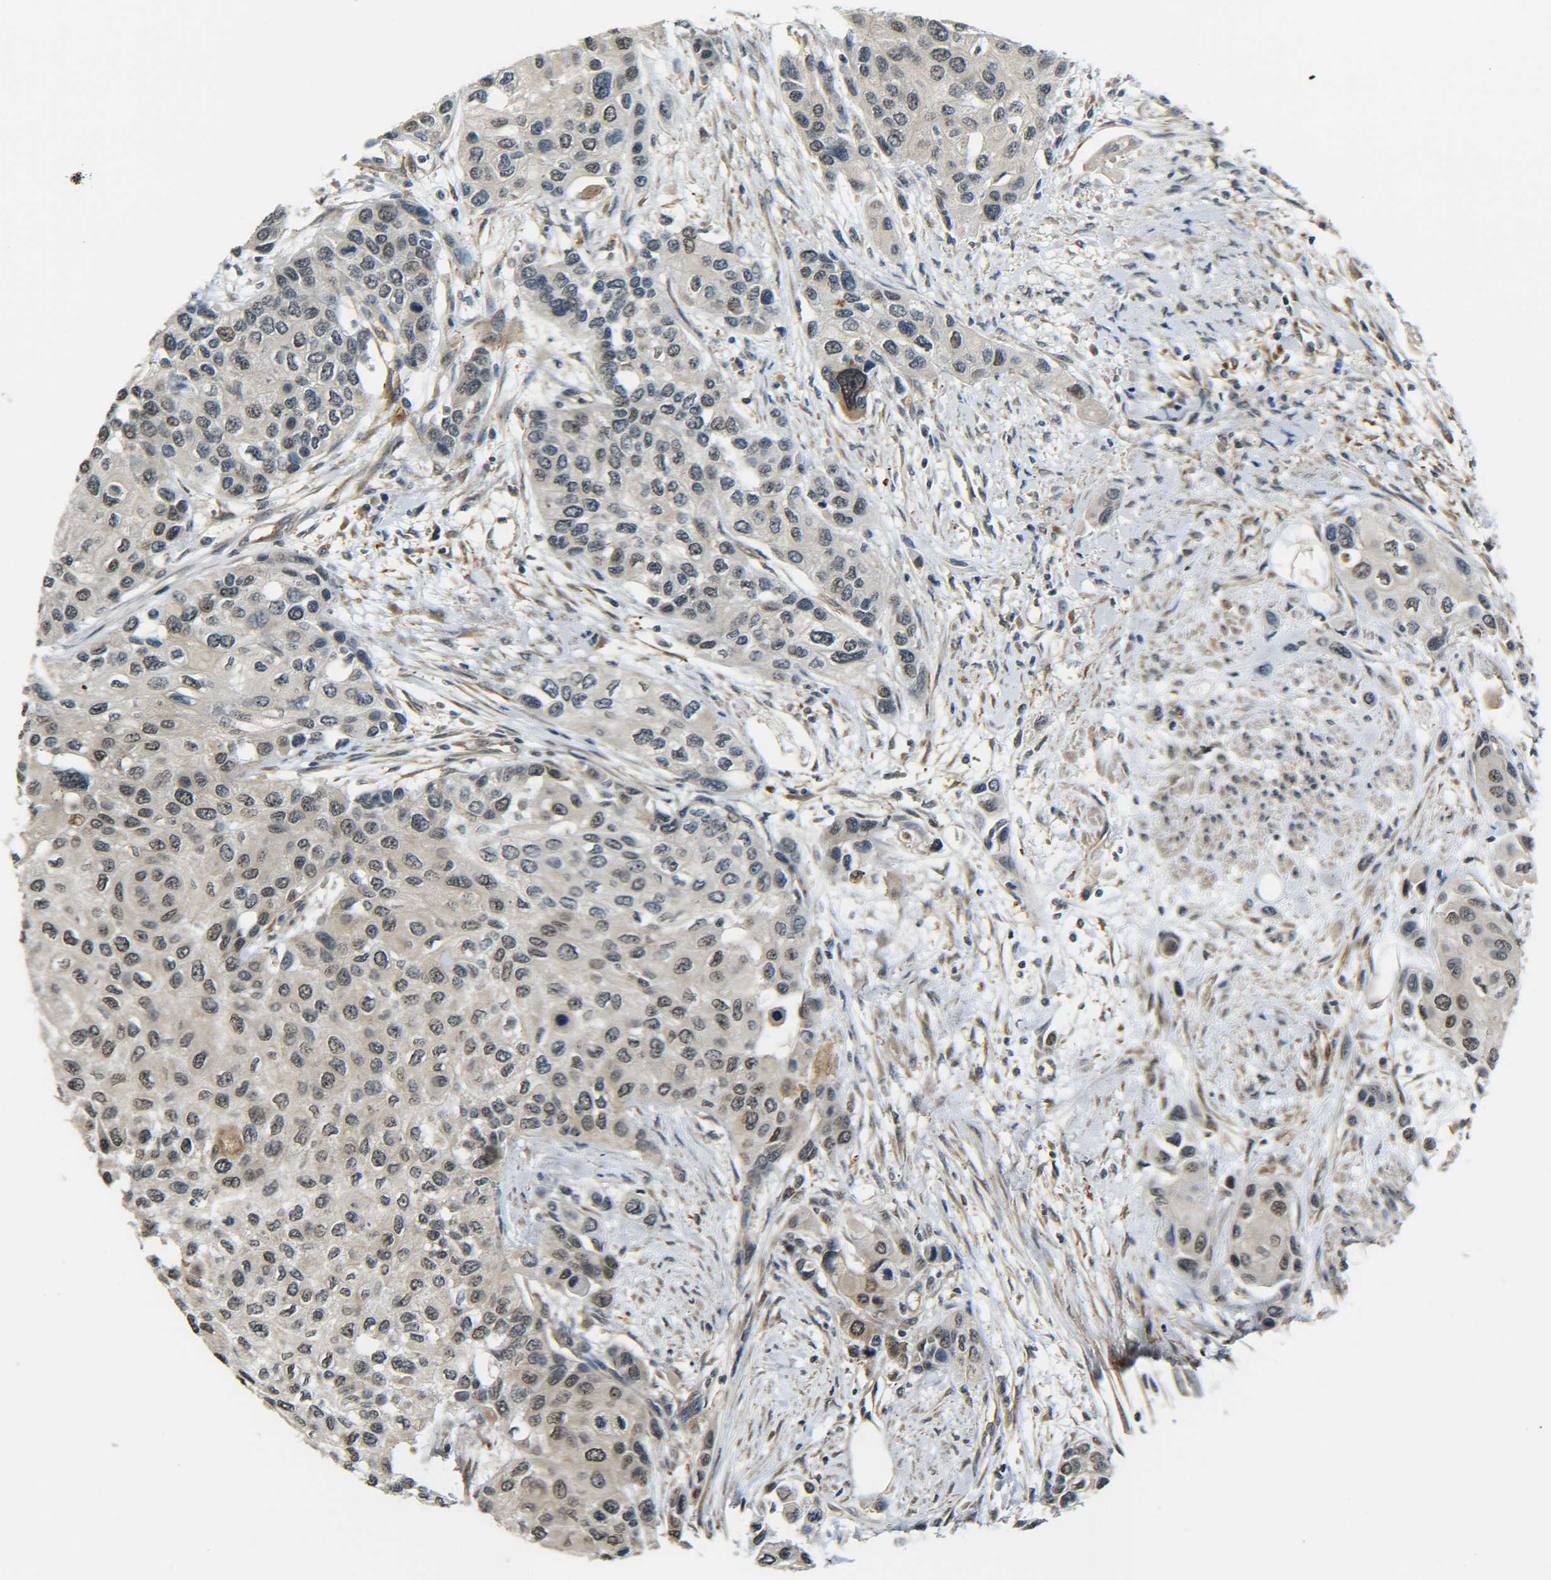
{"staining": {"intensity": "weak", "quantity": "<25%", "location": "cytoplasmic/membranous,nuclear"}, "tissue": "urothelial cancer", "cell_type": "Tumor cells", "image_type": "cancer", "snomed": [{"axis": "morphology", "description": "Urothelial carcinoma, High grade"}, {"axis": "topography", "description": "Urinary bladder"}], "caption": "The micrograph exhibits no significant expression in tumor cells of high-grade urothelial carcinoma.", "gene": "DAB2", "patient": {"sex": "female", "age": 56}}